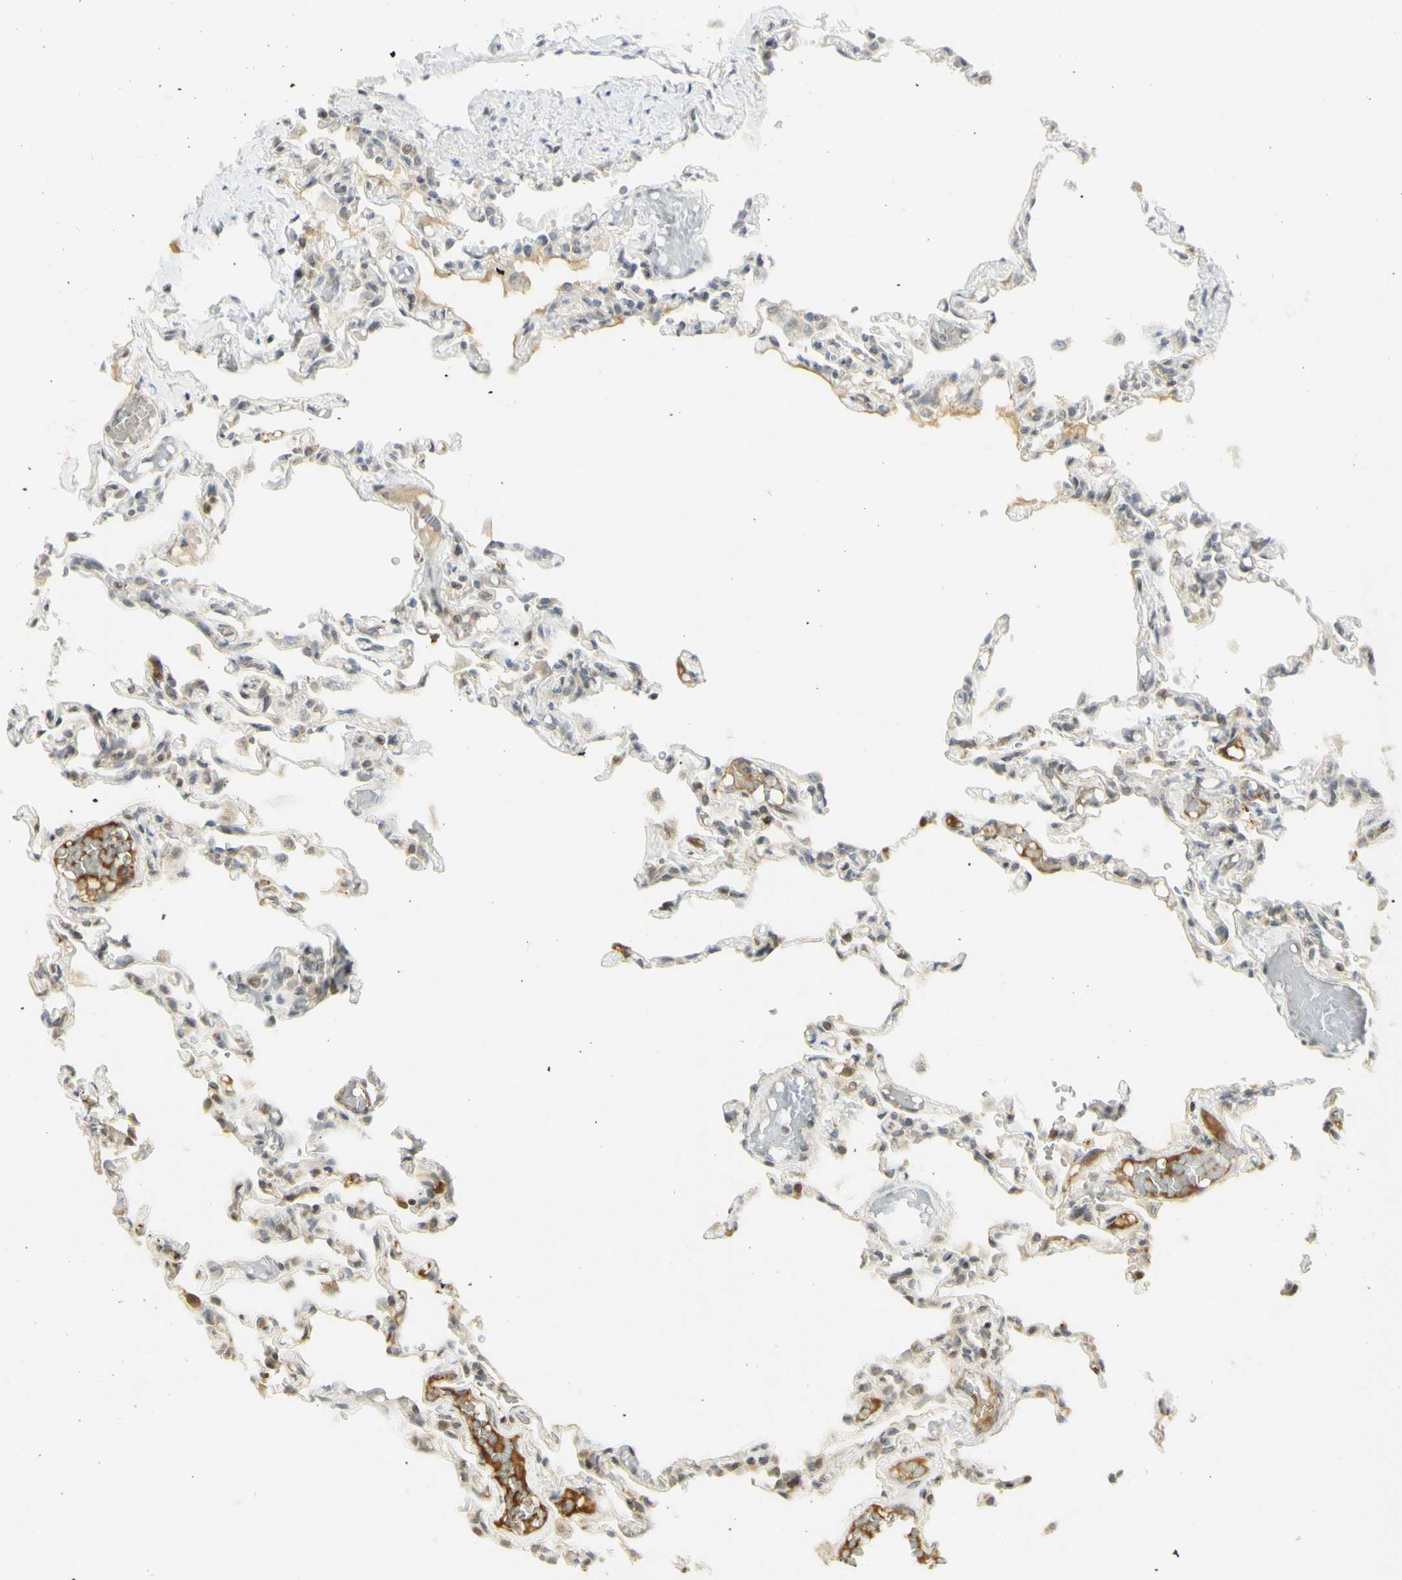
{"staining": {"intensity": "weak", "quantity": ">75%", "location": "cytoplasmic/membranous,nuclear"}, "tissue": "lung", "cell_type": "Alveolar cells", "image_type": "normal", "snomed": [{"axis": "morphology", "description": "Normal tissue, NOS"}, {"axis": "topography", "description": "Lung"}], "caption": "Immunohistochemical staining of benign human lung displays low levels of weak cytoplasmic/membranous,nuclear staining in about >75% of alveolar cells. (DAB = brown stain, brightfield microscopy at high magnification).", "gene": "KIF11", "patient": {"sex": "male", "age": 21}}